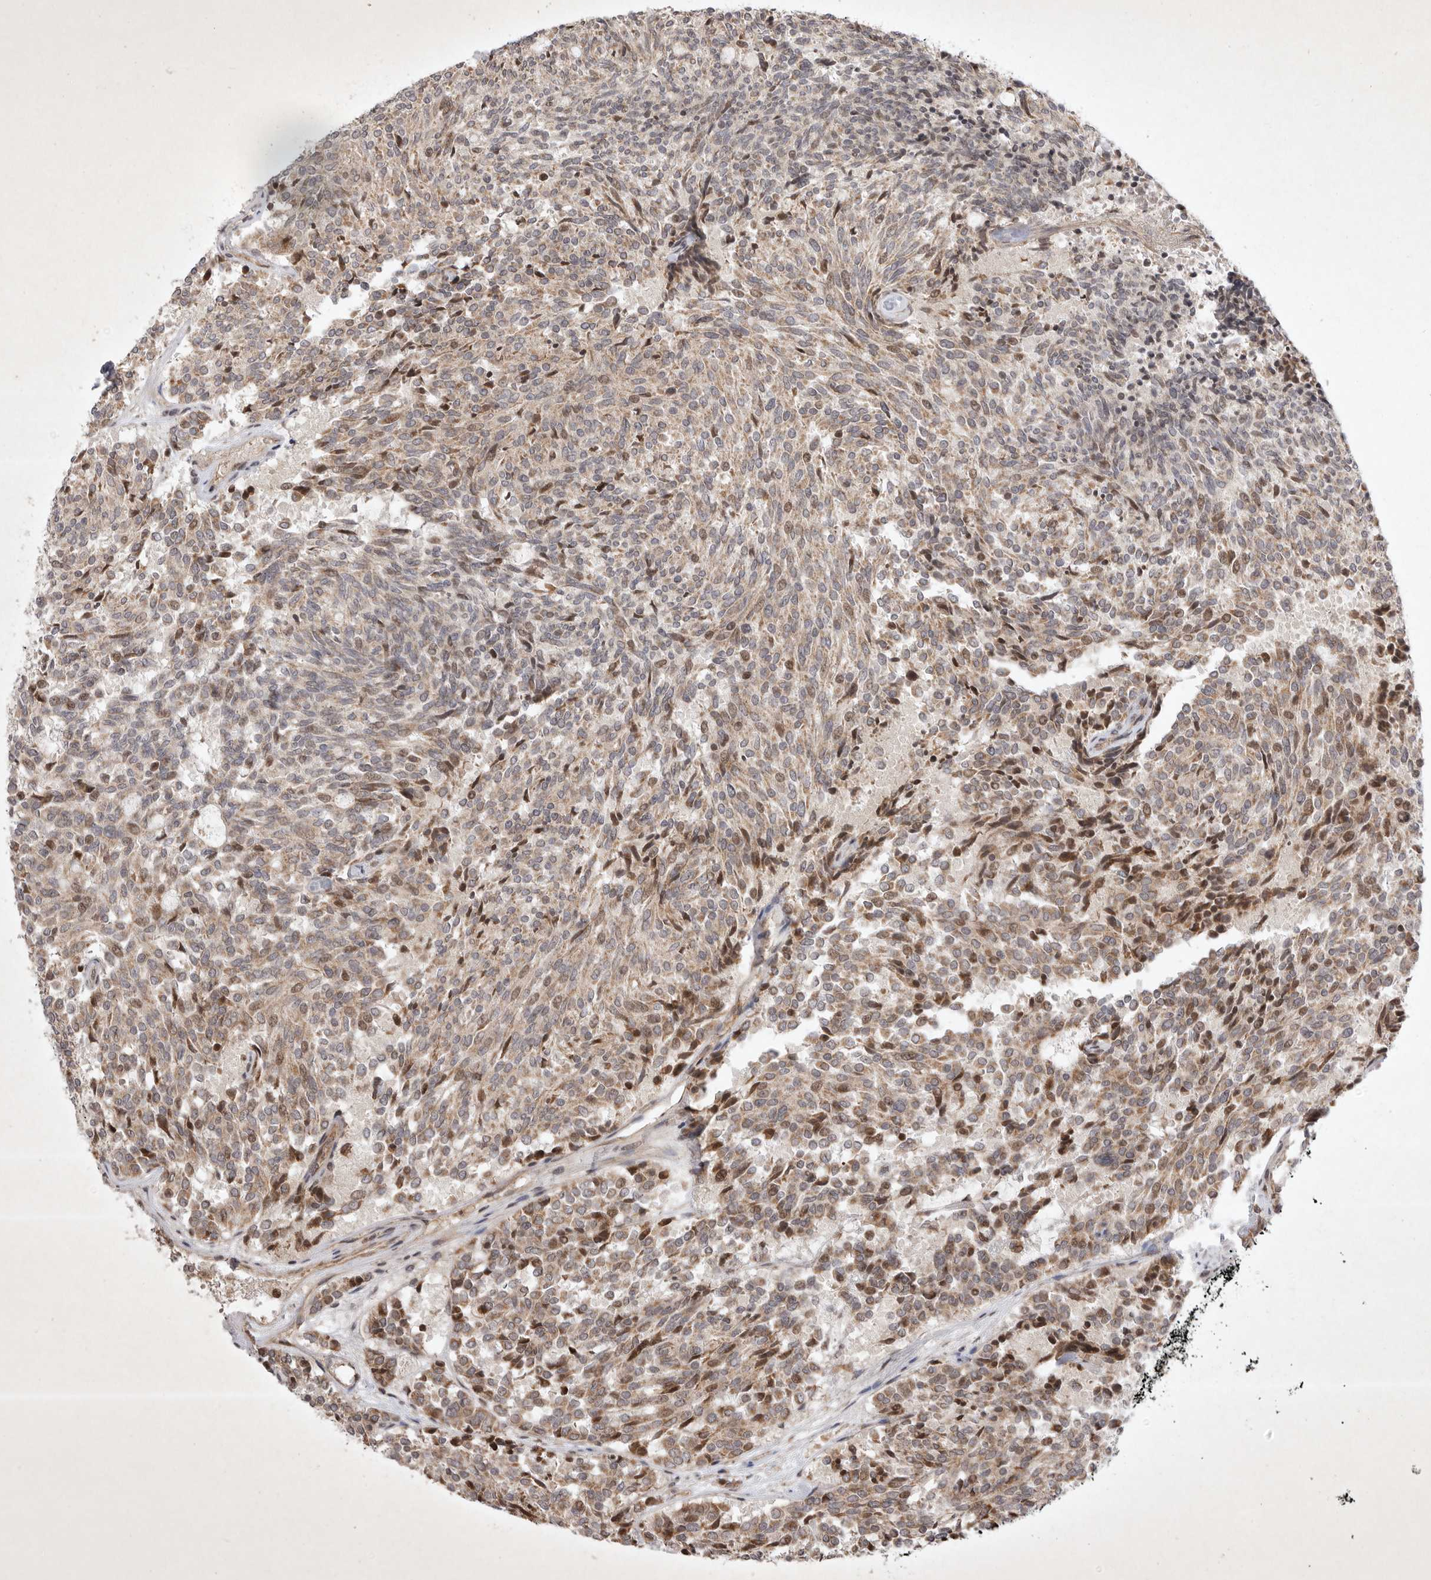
{"staining": {"intensity": "moderate", "quantity": "25%-75%", "location": "cytoplasmic/membranous,nuclear"}, "tissue": "carcinoid", "cell_type": "Tumor cells", "image_type": "cancer", "snomed": [{"axis": "morphology", "description": "Carcinoid, malignant, NOS"}, {"axis": "topography", "description": "Pancreas"}], "caption": "Protein staining exhibits moderate cytoplasmic/membranous and nuclear expression in approximately 25%-75% of tumor cells in carcinoid.", "gene": "EIF2AK1", "patient": {"sex": "female", "age": 54}}